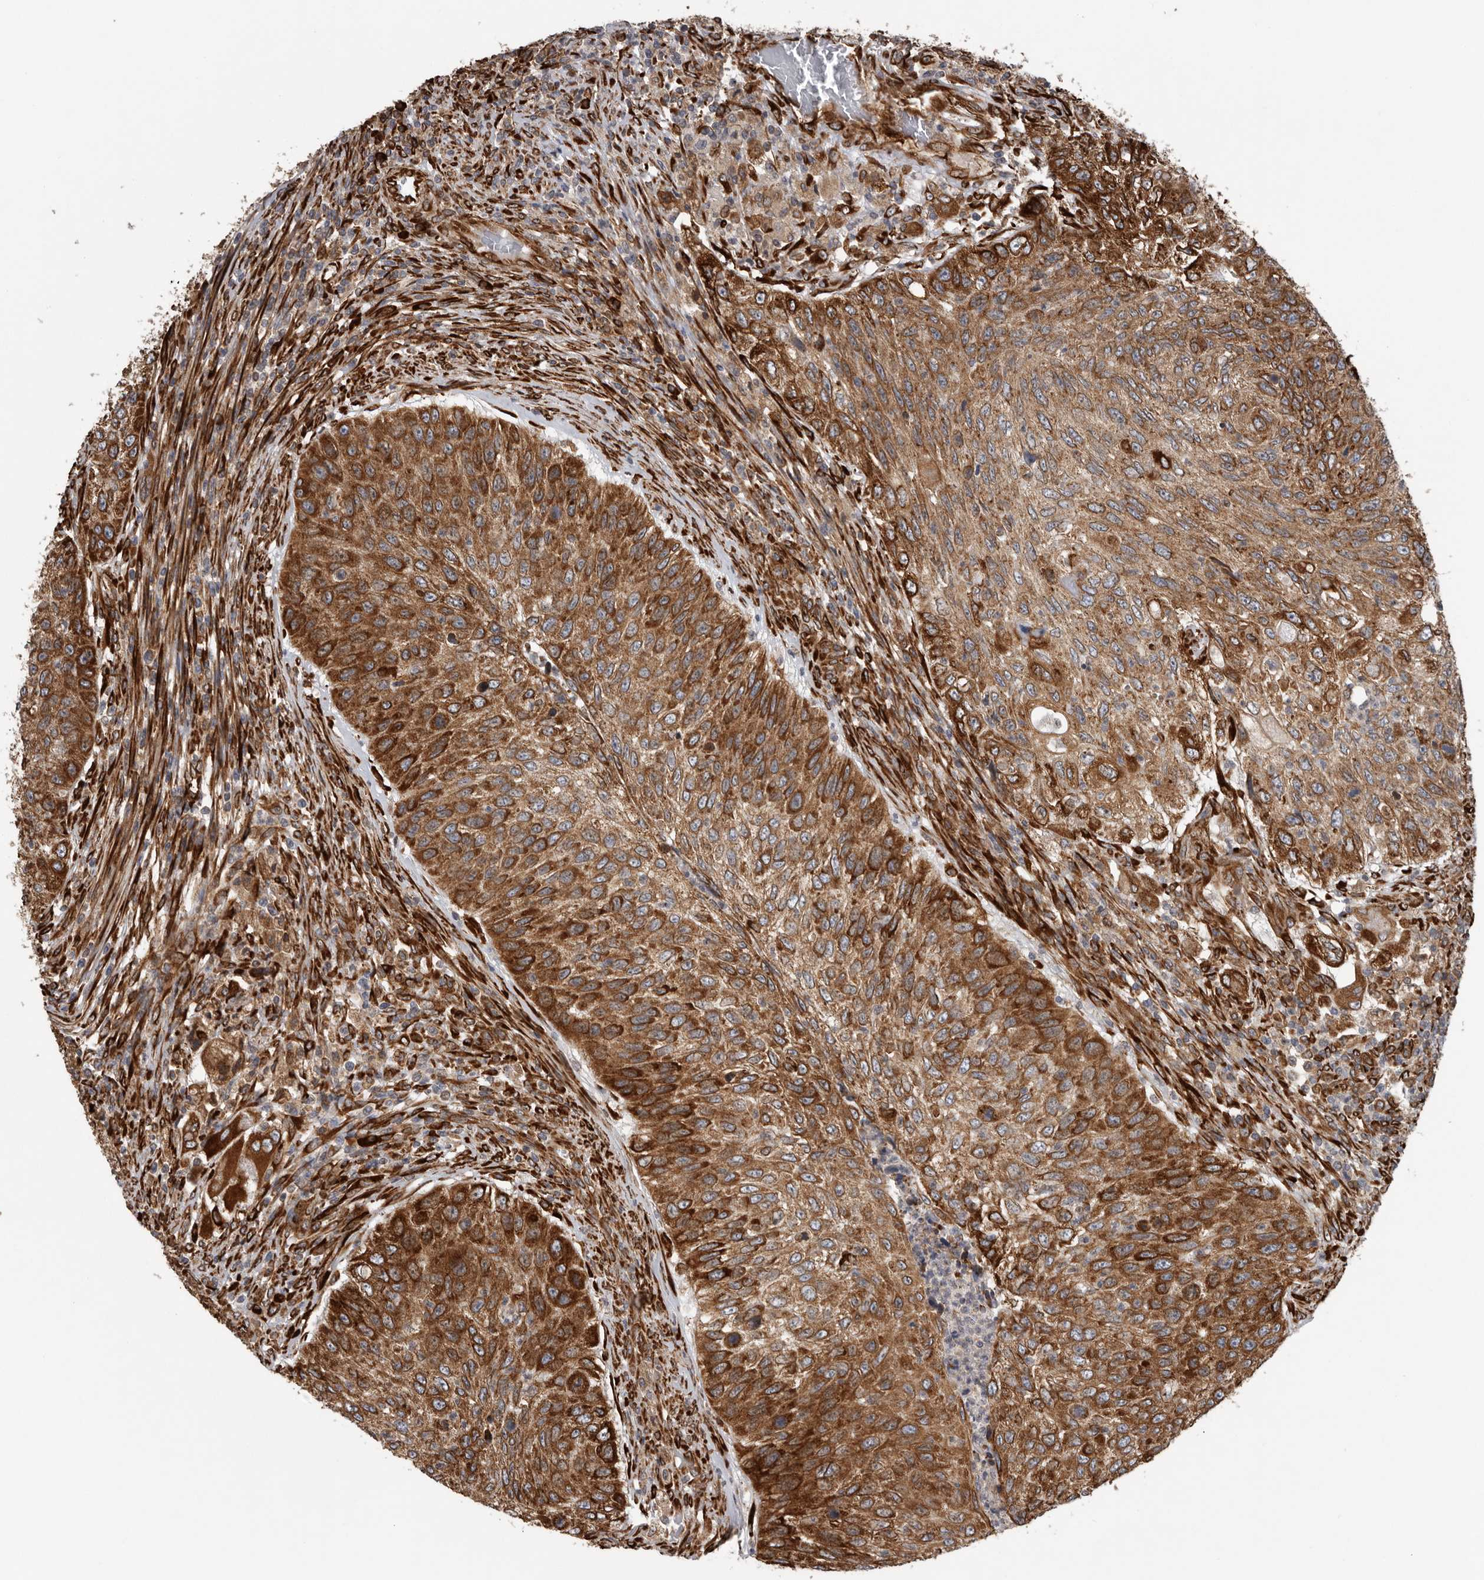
{"staining": {"intensity": "strong", "quantity": ">75%", "location": "cytoplasmic/membranous"}, "tissue": "urothelial cancer", "cell_type": "Tumor cells", "image_type": "cancer", "snomed": [{"axis": "morphology", "description": "Urothelial carcinoma, High grade"}, {"axis": "topography", "description": "Urinary bladder"}], "caption": "A brown stain shows strong cytoplasmic/membranous expression of a protein in human urothelial cancer tumor cells.", "gene": "CEP350", "patient": {"sex": "female", "age": 60}}